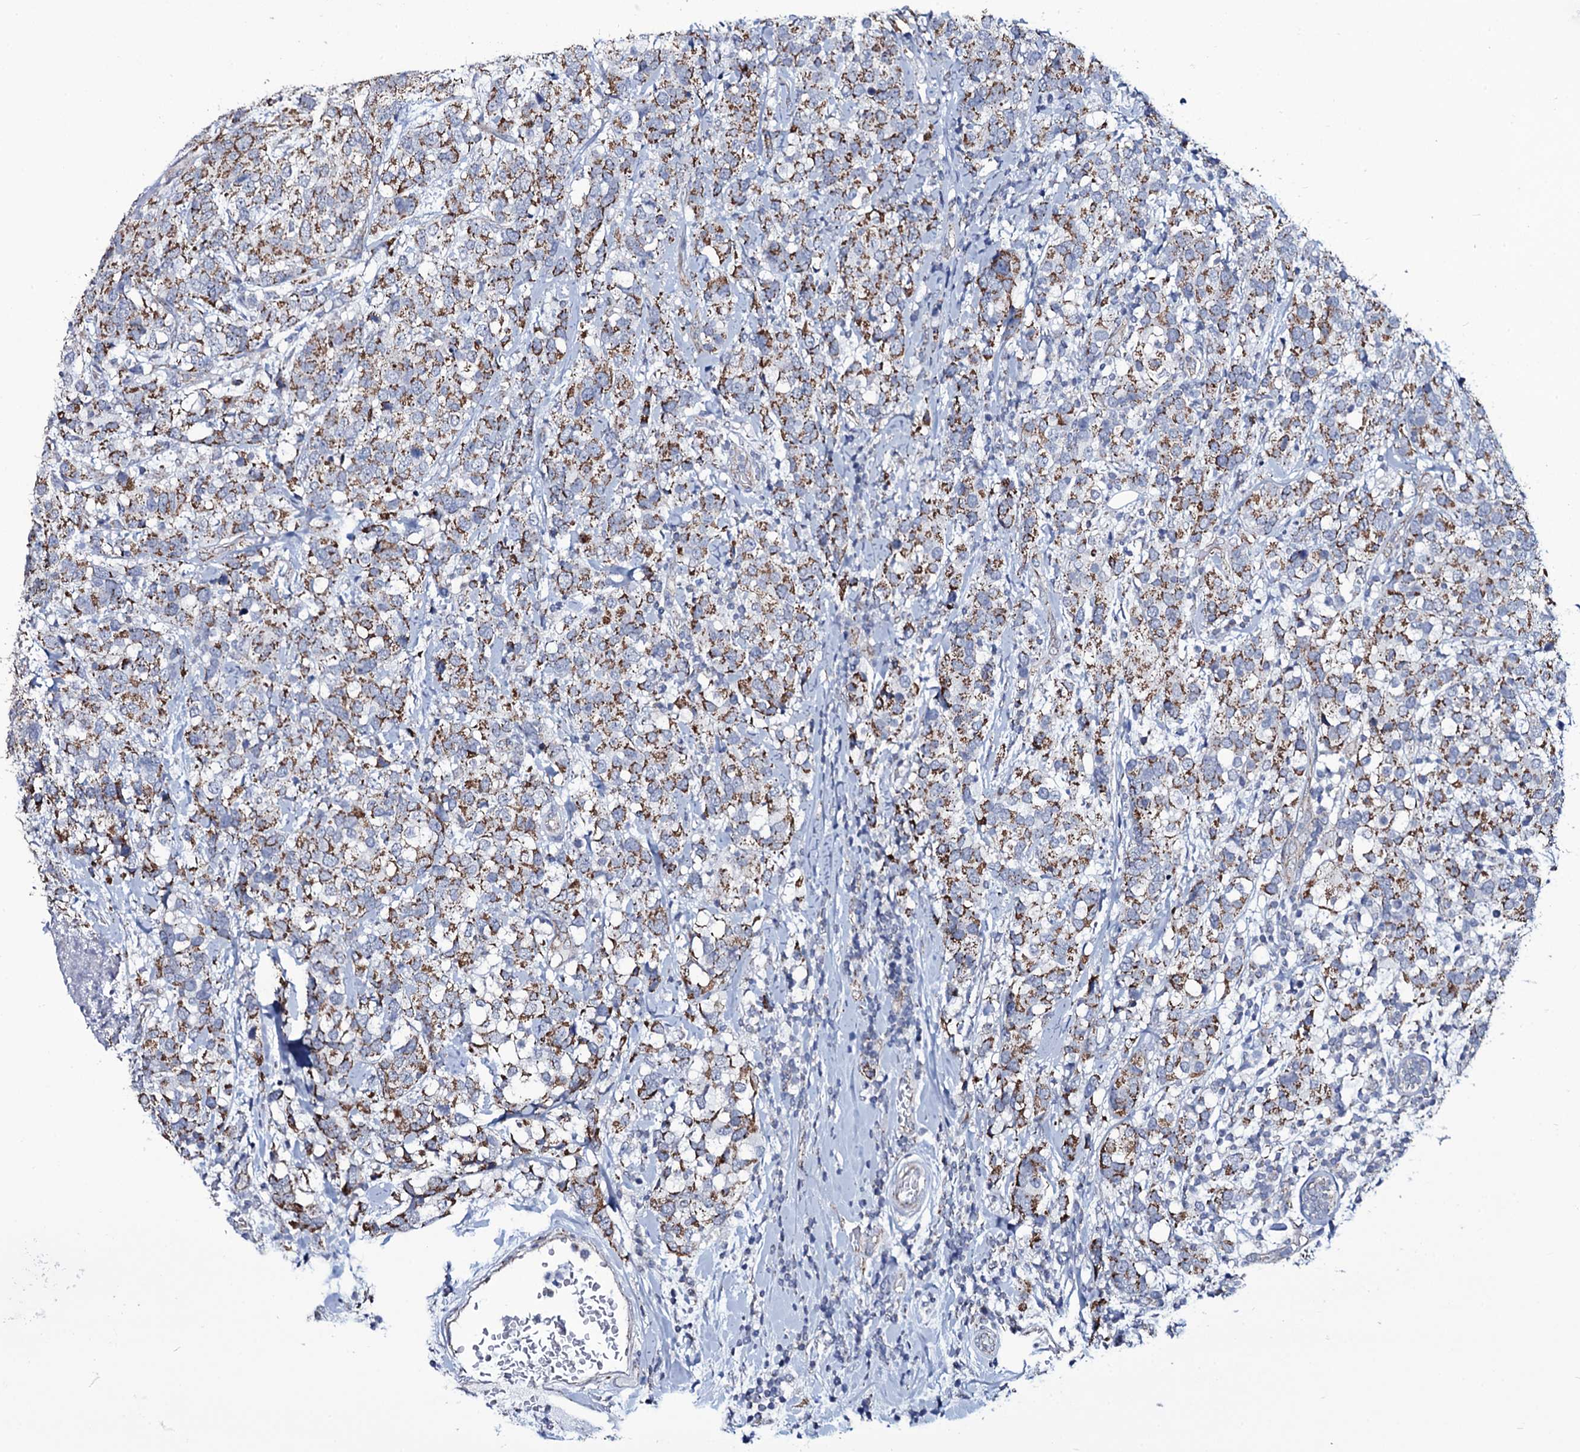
{"staining": {"intensity": "moderate", "quantity": ">75%", "location": "cytoplasmic/membranous"}, "tissue": "breast cancer", "cell_type": "Tumor cells", "image_type": "cancer", "snomed": [{"axis": "morphology", "description": "Lobular carcinoma"}, {"axis": "topography", "description": "Breast"}], "caption": "Immunohistochemistry of human lobular carcinoma (breast) reveals medium levels of moderate cytoplasmic/membranous expression in about >75% of tumor cells. (DAB (3,3'-diaminobenzidine) IHC, brown staining for protein, blue staining for nuclei).", "gene": "WIPF3", "patient": {"sex": "female", "age": 59}}